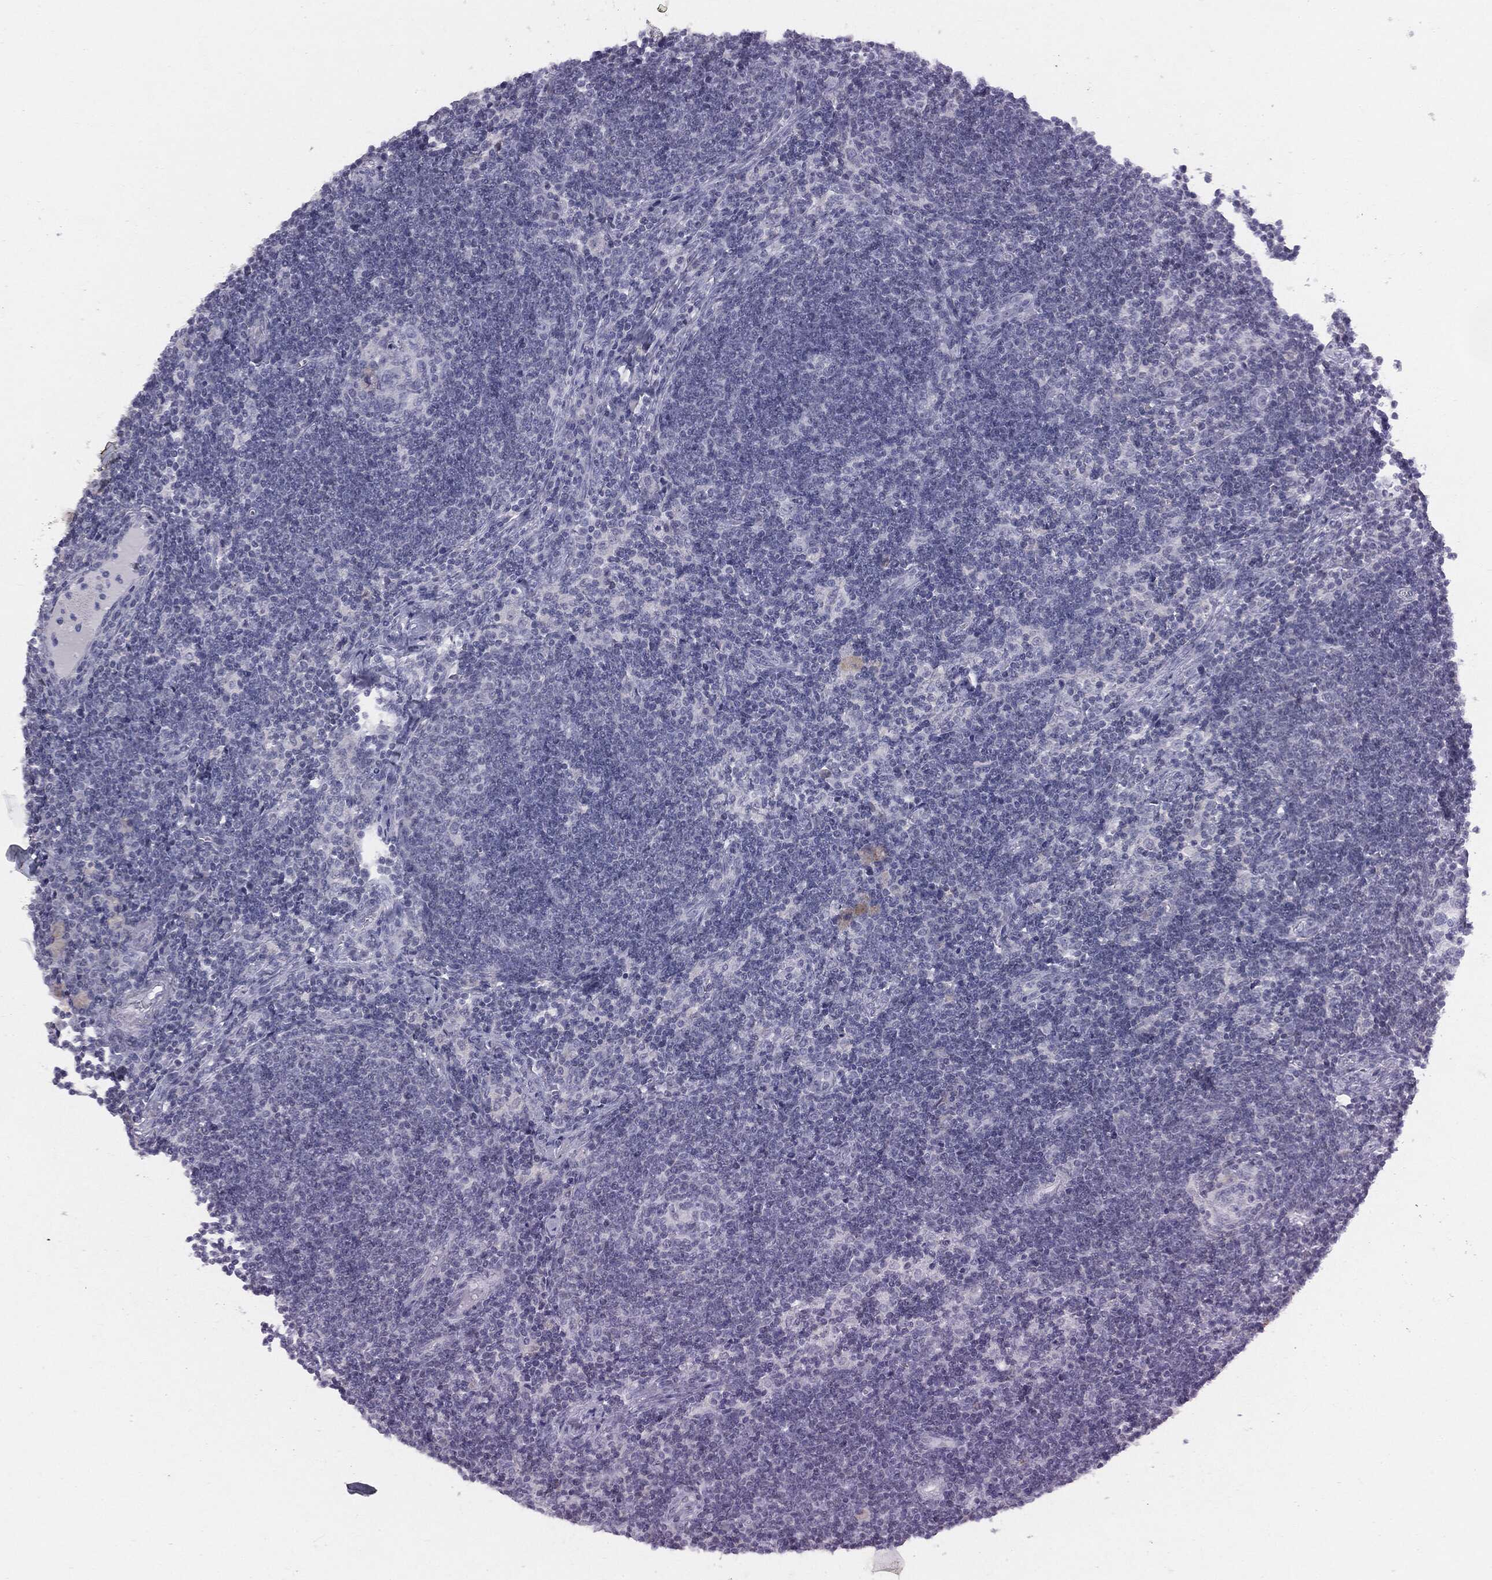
{"staining": {"intensity": "negative", "quantity": "none", "location": "none"}, "tissue": "lymph node", "cell_type": "Germinal center cells", "image_type": "normal", "snomed": [{"axis": "morphology", "description": "Normal tissue, NOS"}, {"axis": "morphology", "description": "Adenocarcinoma, NOS"}, {"axis": "topography", "description": "Lymph node"}, {"axis": "topography", "description": "Pancreas"}], "caption": "Human lymph node stained for a protein using IHC displays no positivity in germinal center cells.", "gene": "DMKN", "patient": {"sex": "female", "age": 58}}